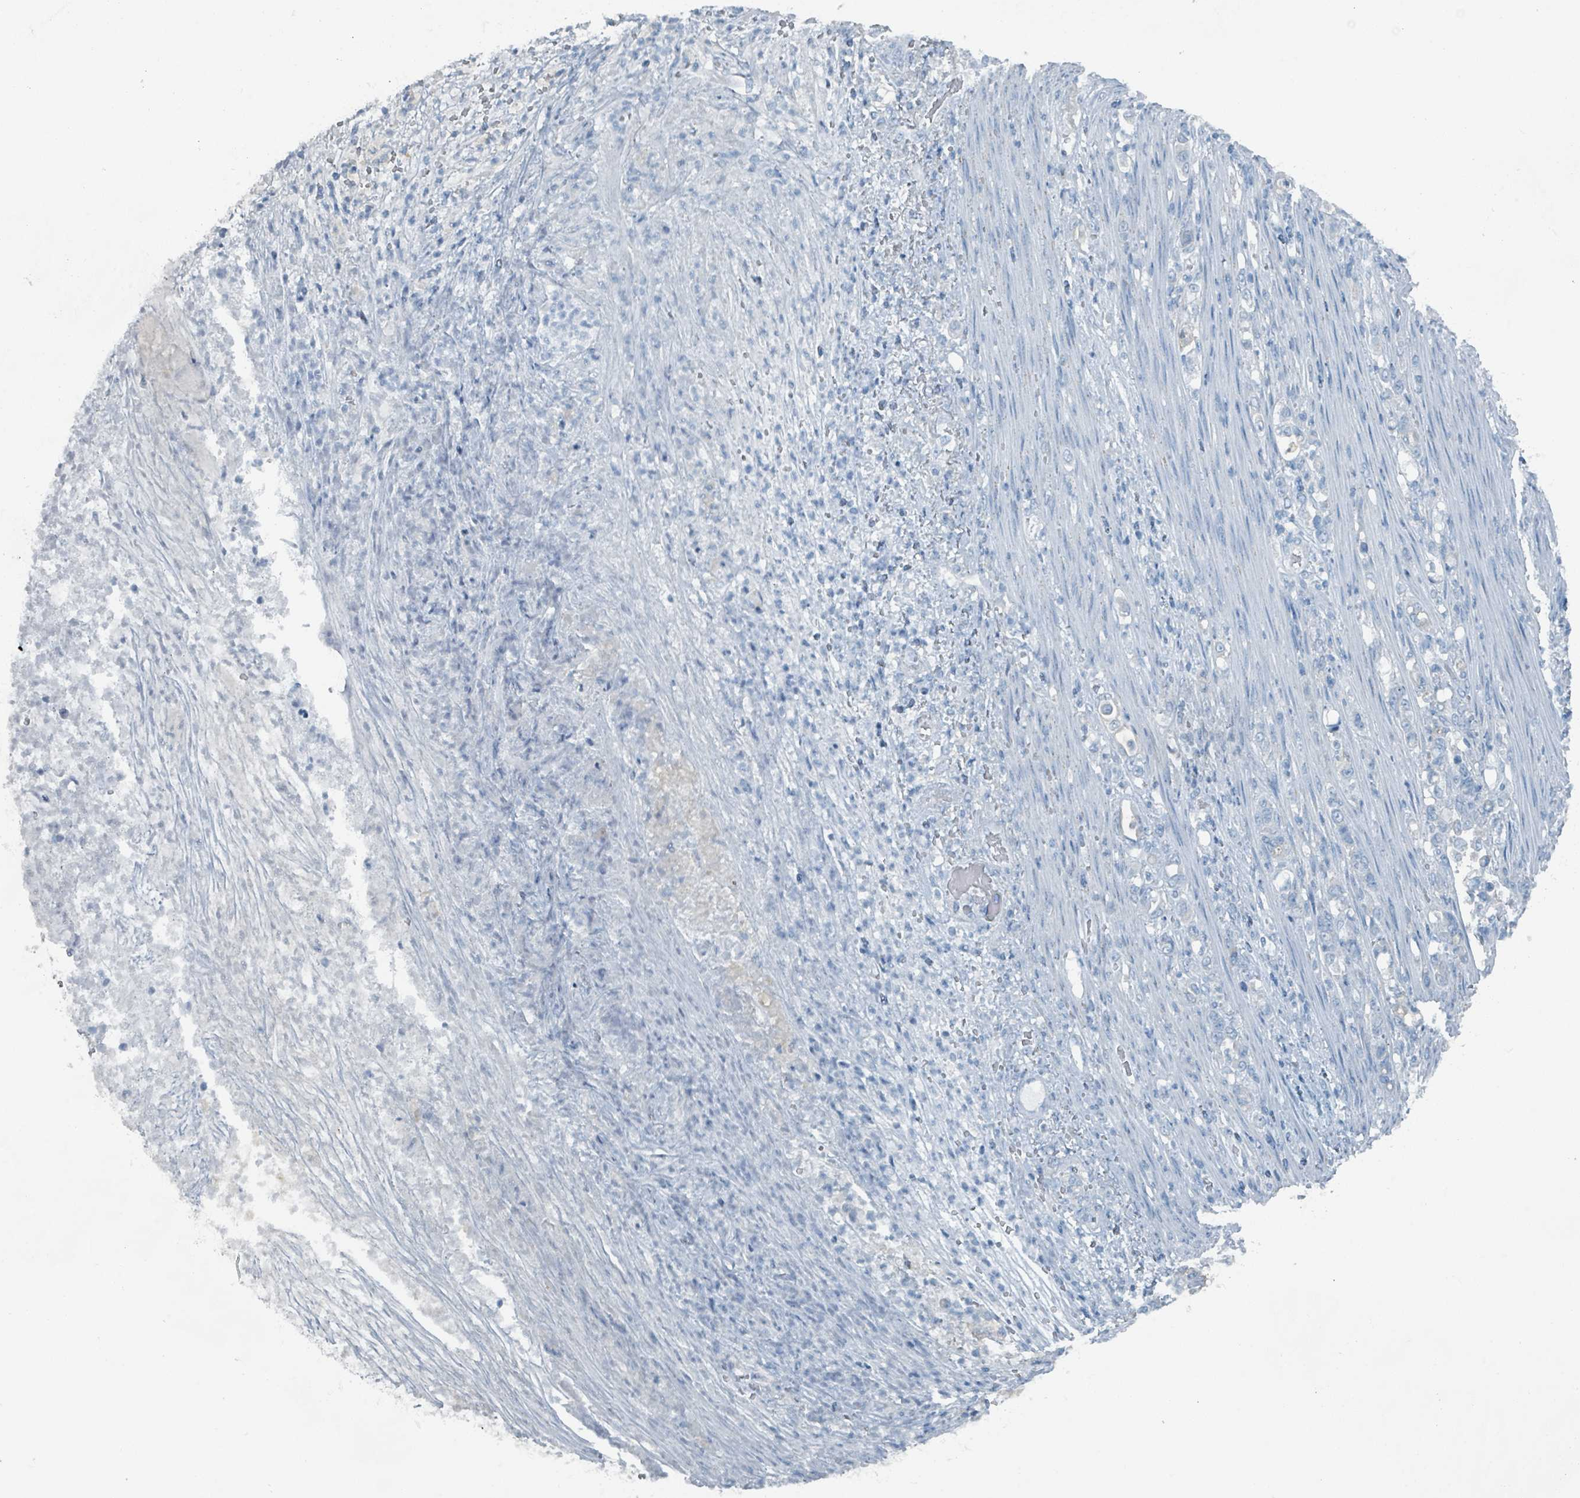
{"staining": {"intensity": "negative", "quantity": "none", "location": "none"}, "tissue": "stomach cancer", "cell_type": "Tumor cells", "image_type": "cancer", "snomed": [{"axis": "morphology", "description": "Normal tissue, NOS"}, {"axis": "morphology", "description": "Adenocarcinoma, NOS"}, {"axis": "topography", "description": "Stomach"}], "caption": "A high-resolution histopathology image shows IHC staining of adenocarcinoma (stomach), which shows no significant staining in tumor cells.", "gene": "GAMT", "patient": {"sex": "female", "age": 79}}